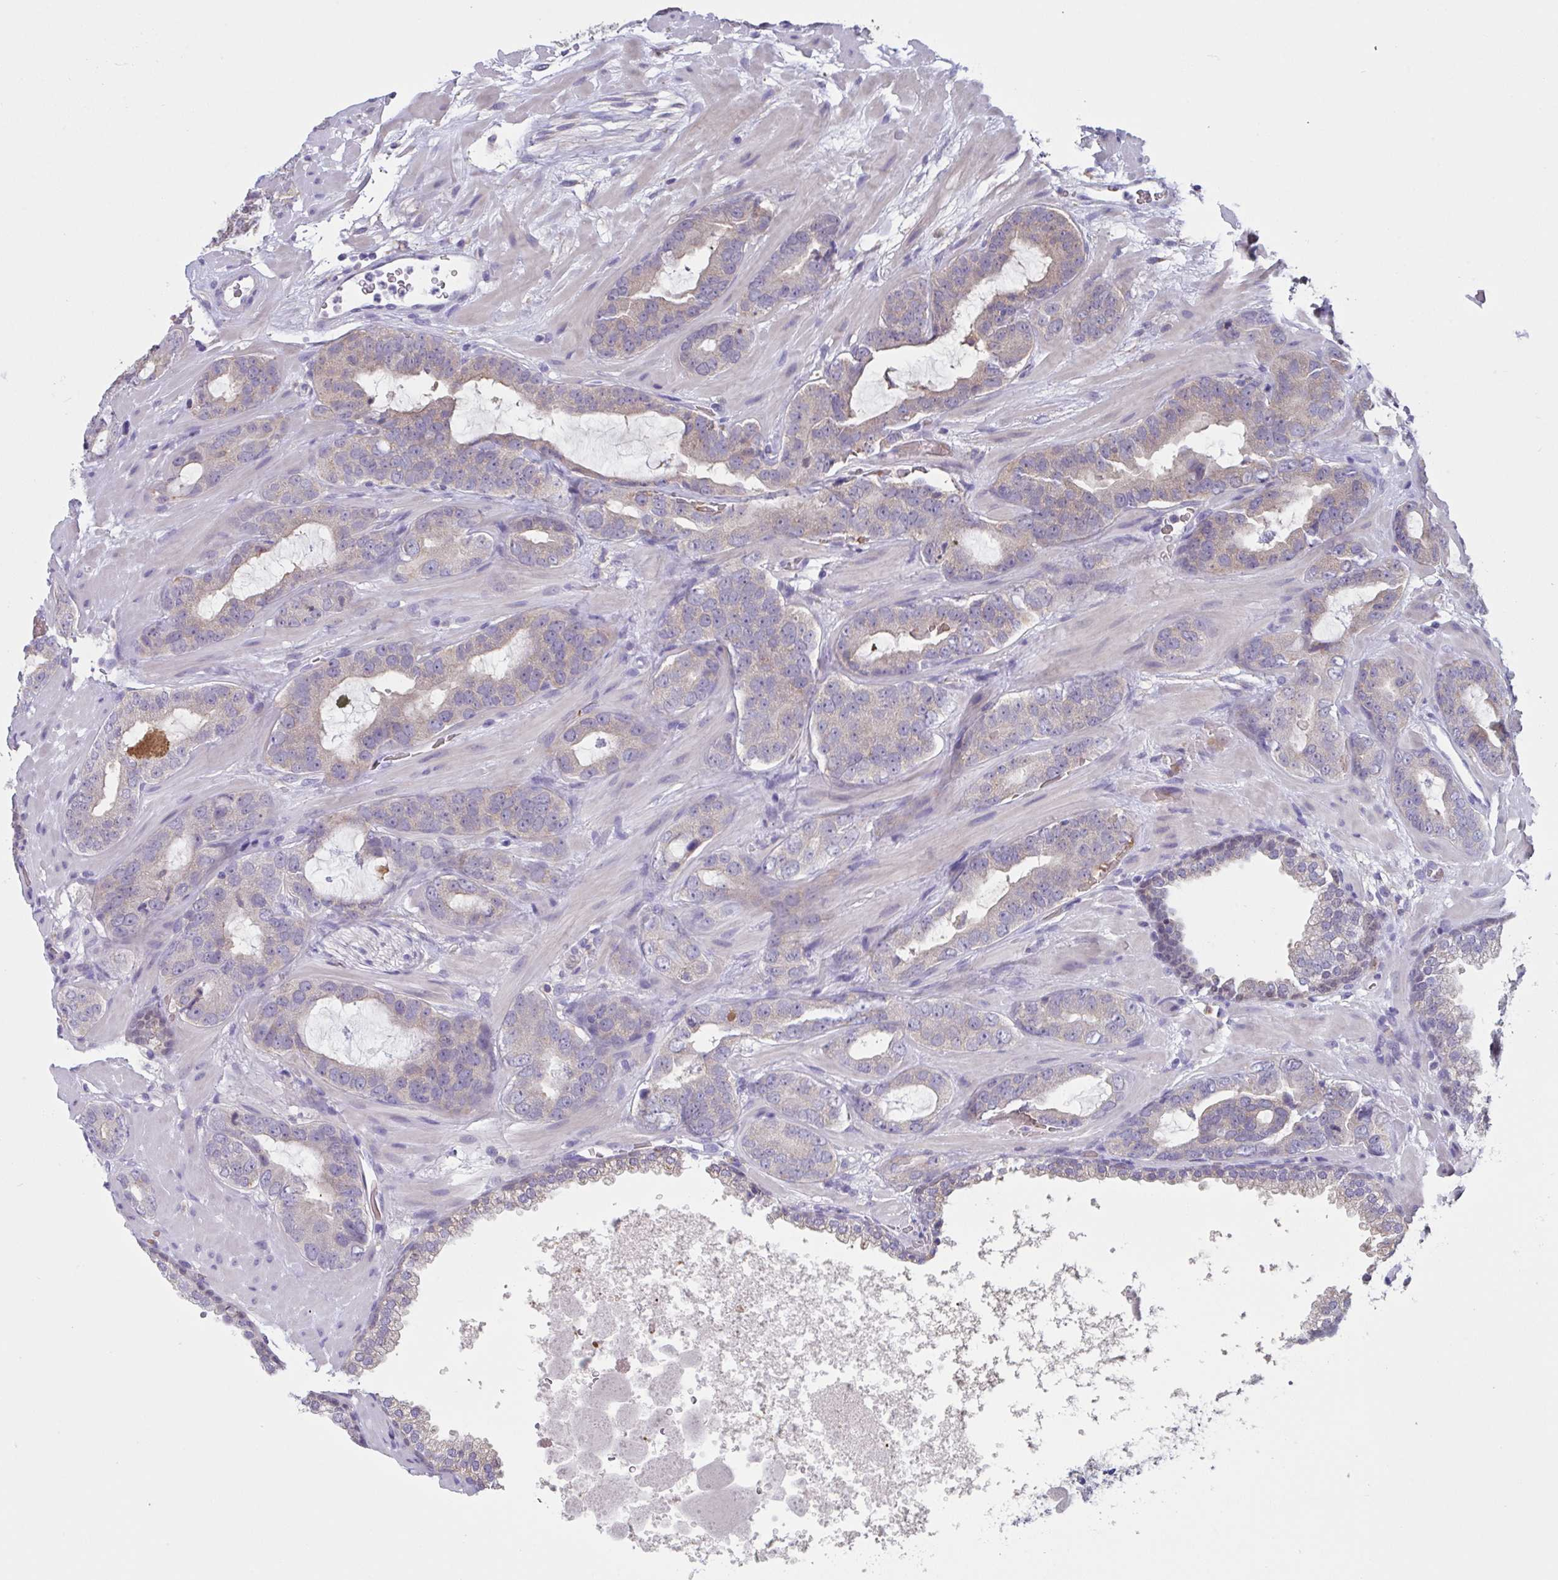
{"staining": {"intensity": "weak", "quantity": "25%-75%", "location": "cytoplasmic/membranous"}, "tissue": "prostate cancer", "cell_type": "Tumor cells", "image_type": "cancer", "snomed": [{"axis": "morphology", "description": "Adenocarcinoma, Low grade"}, {"axis": "topography", "description": "Prostate"}], "caption": "Immunohistochemistry (IHC) micrograph of neoplastic tissue: human prostate low-grade adenocarcinoma stained using IHC exhibits low levels of weak protein expression localized specifically in the cytoplasmic/membranous of tumor cells, appearing as a cytoplasmic/membranous brown color.", "gene": "TFAP2C", "patient": {"sex": "male", "age": 62}}